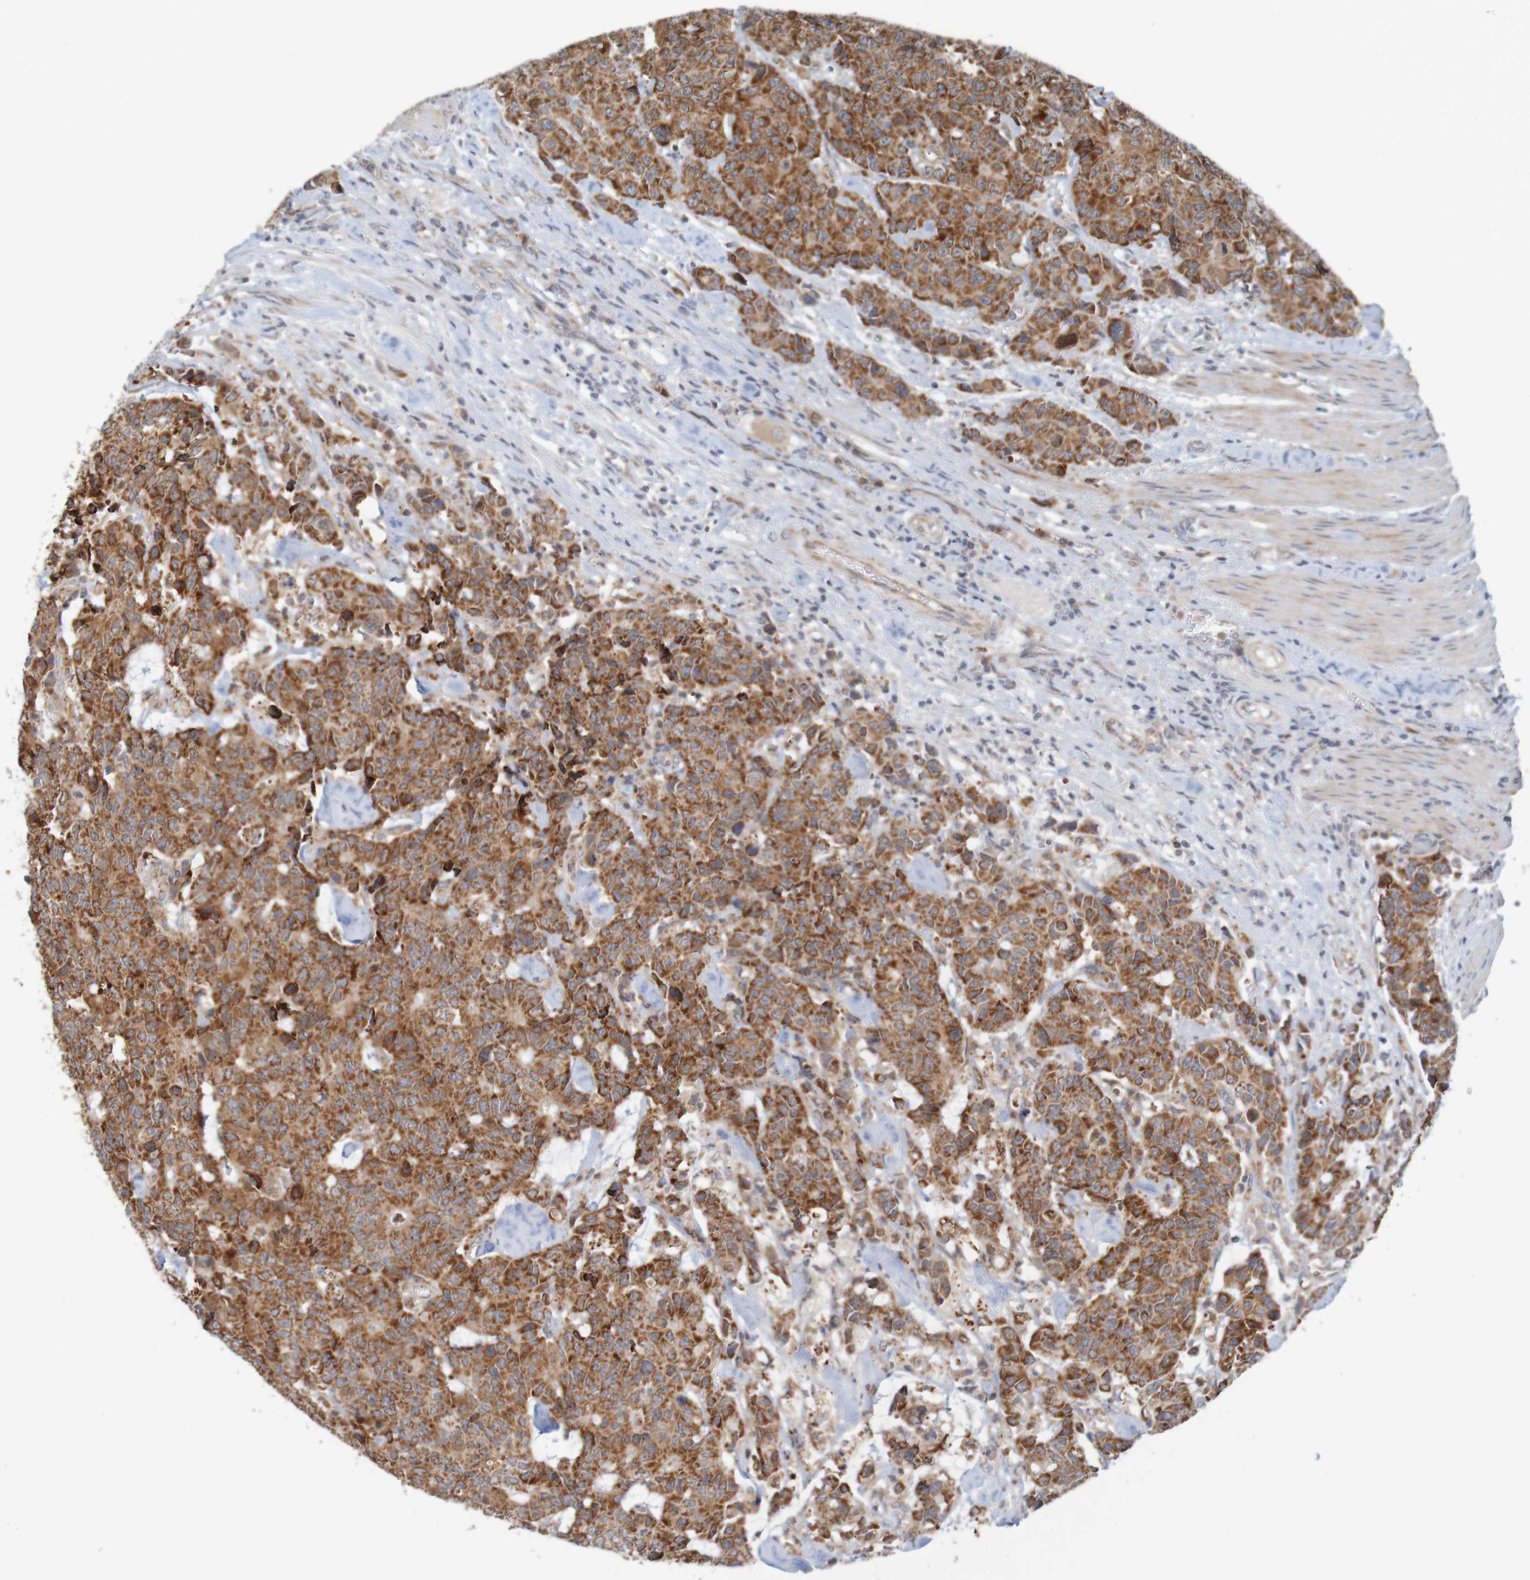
{"staining": {"intensity": "strong", "quantity": ">75%", "location": "cytoplasmic/membranous"}, "tissue": "colorectal cancer", "cell_type": "Tumor cells", "image_type": "cancer", "snomed": [{"axis": "morphology", "description": "Adenocarcinoma, NOS"}, {"axis": "topography", "description": "Colon"}], "caption": "Immunohistochemical staining of human colorectal adenocarcinoma reveals high levels of strong cytoplasmic/membranous protein expression in approximately >75% of tumor cells.", "gene": "NAV2", "patient": {"sex": "female", "age": 86}}